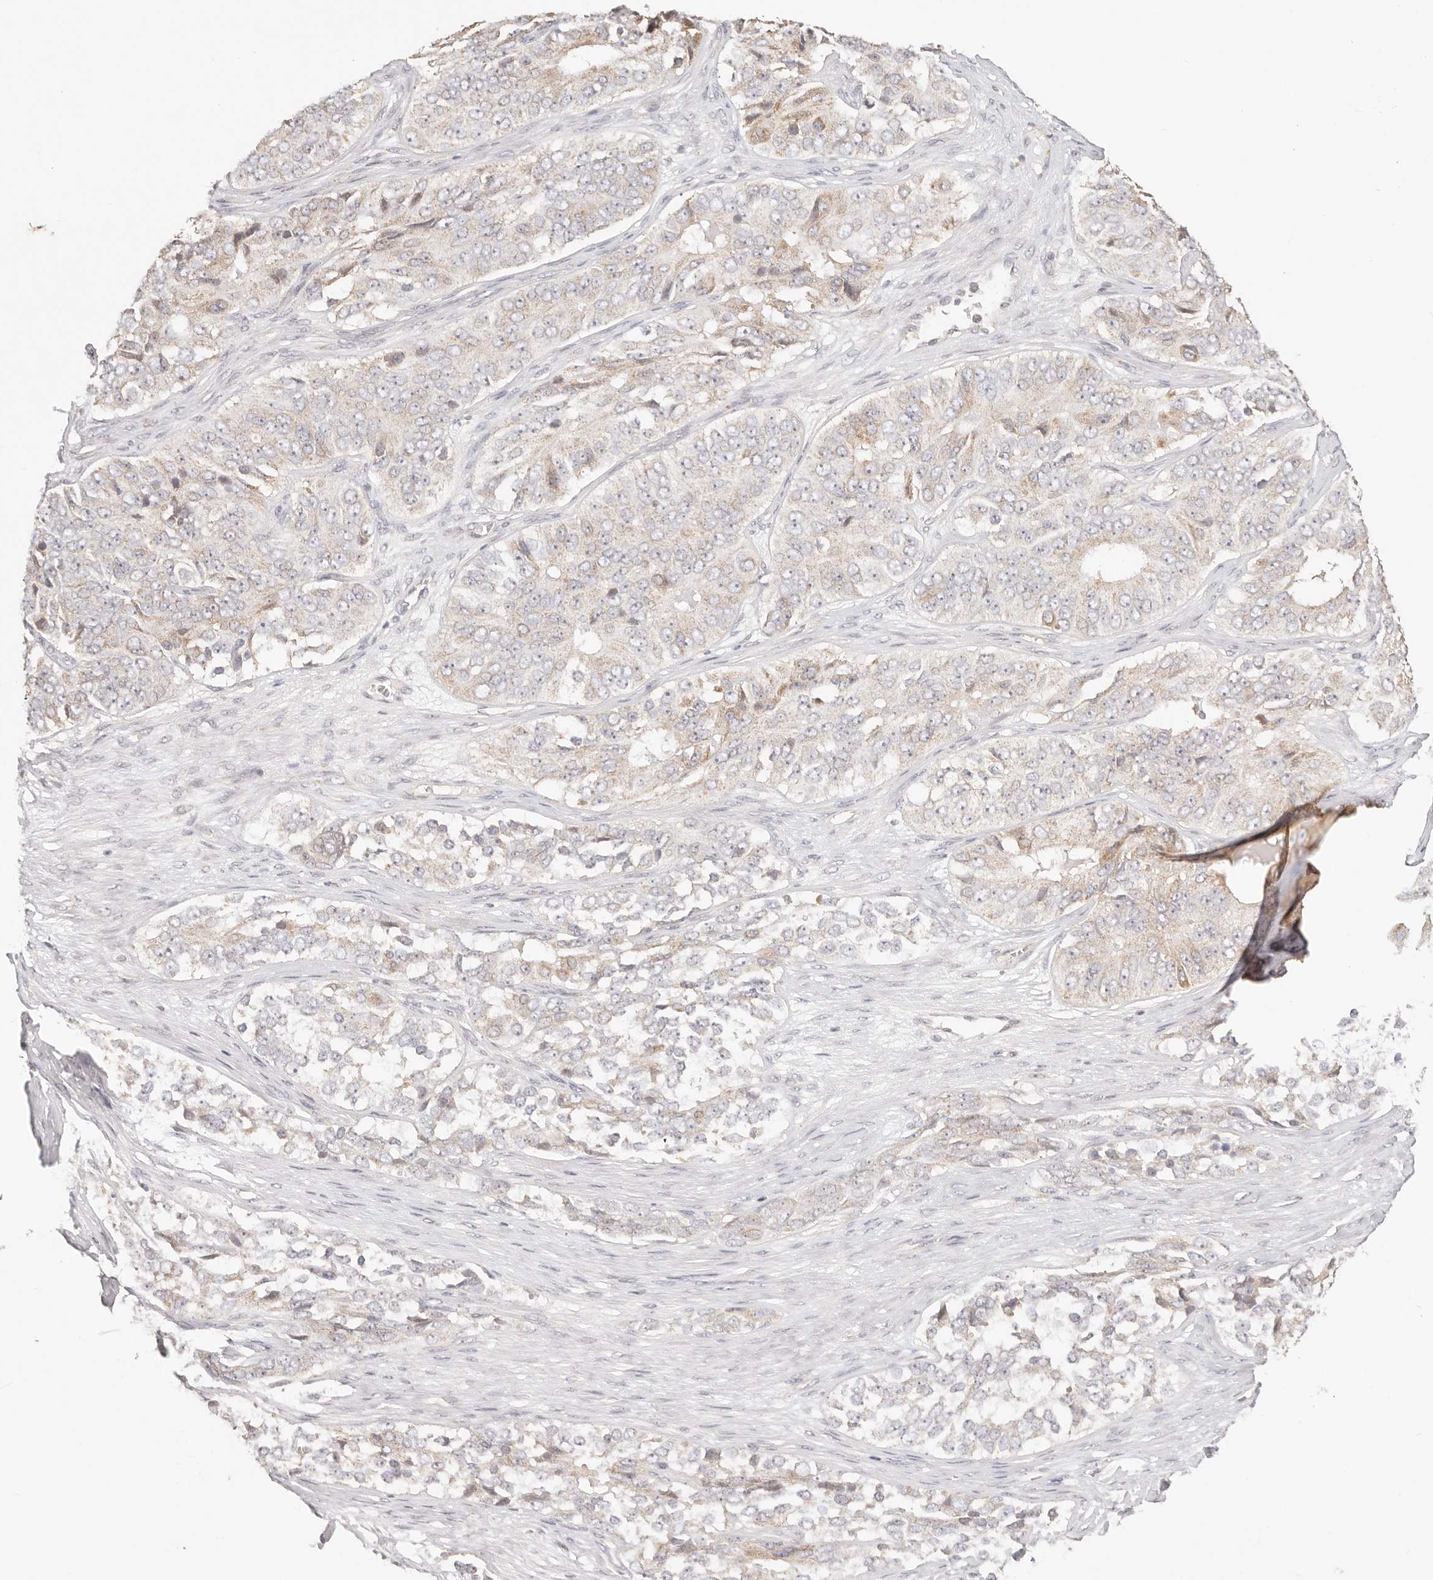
{"staining": {"intensity": "weak", "quantity": "<25%", "location": "cytoplasmic/membranous"}, "tissue": "ovarian cancer", "cell_type": "Tumor cells", "image_type": "cancer", "snomed": [{"axis": "morphology", "description": "Carcinoma, endometroid"}, {"axis": "topography", "description": "Ovary"}], "caption": "Tumor cells show no significant positivity in ovarian endometroid carcinoma.", "gene": "KCMF1", "patient": {"sex": "female", "age": 51}}